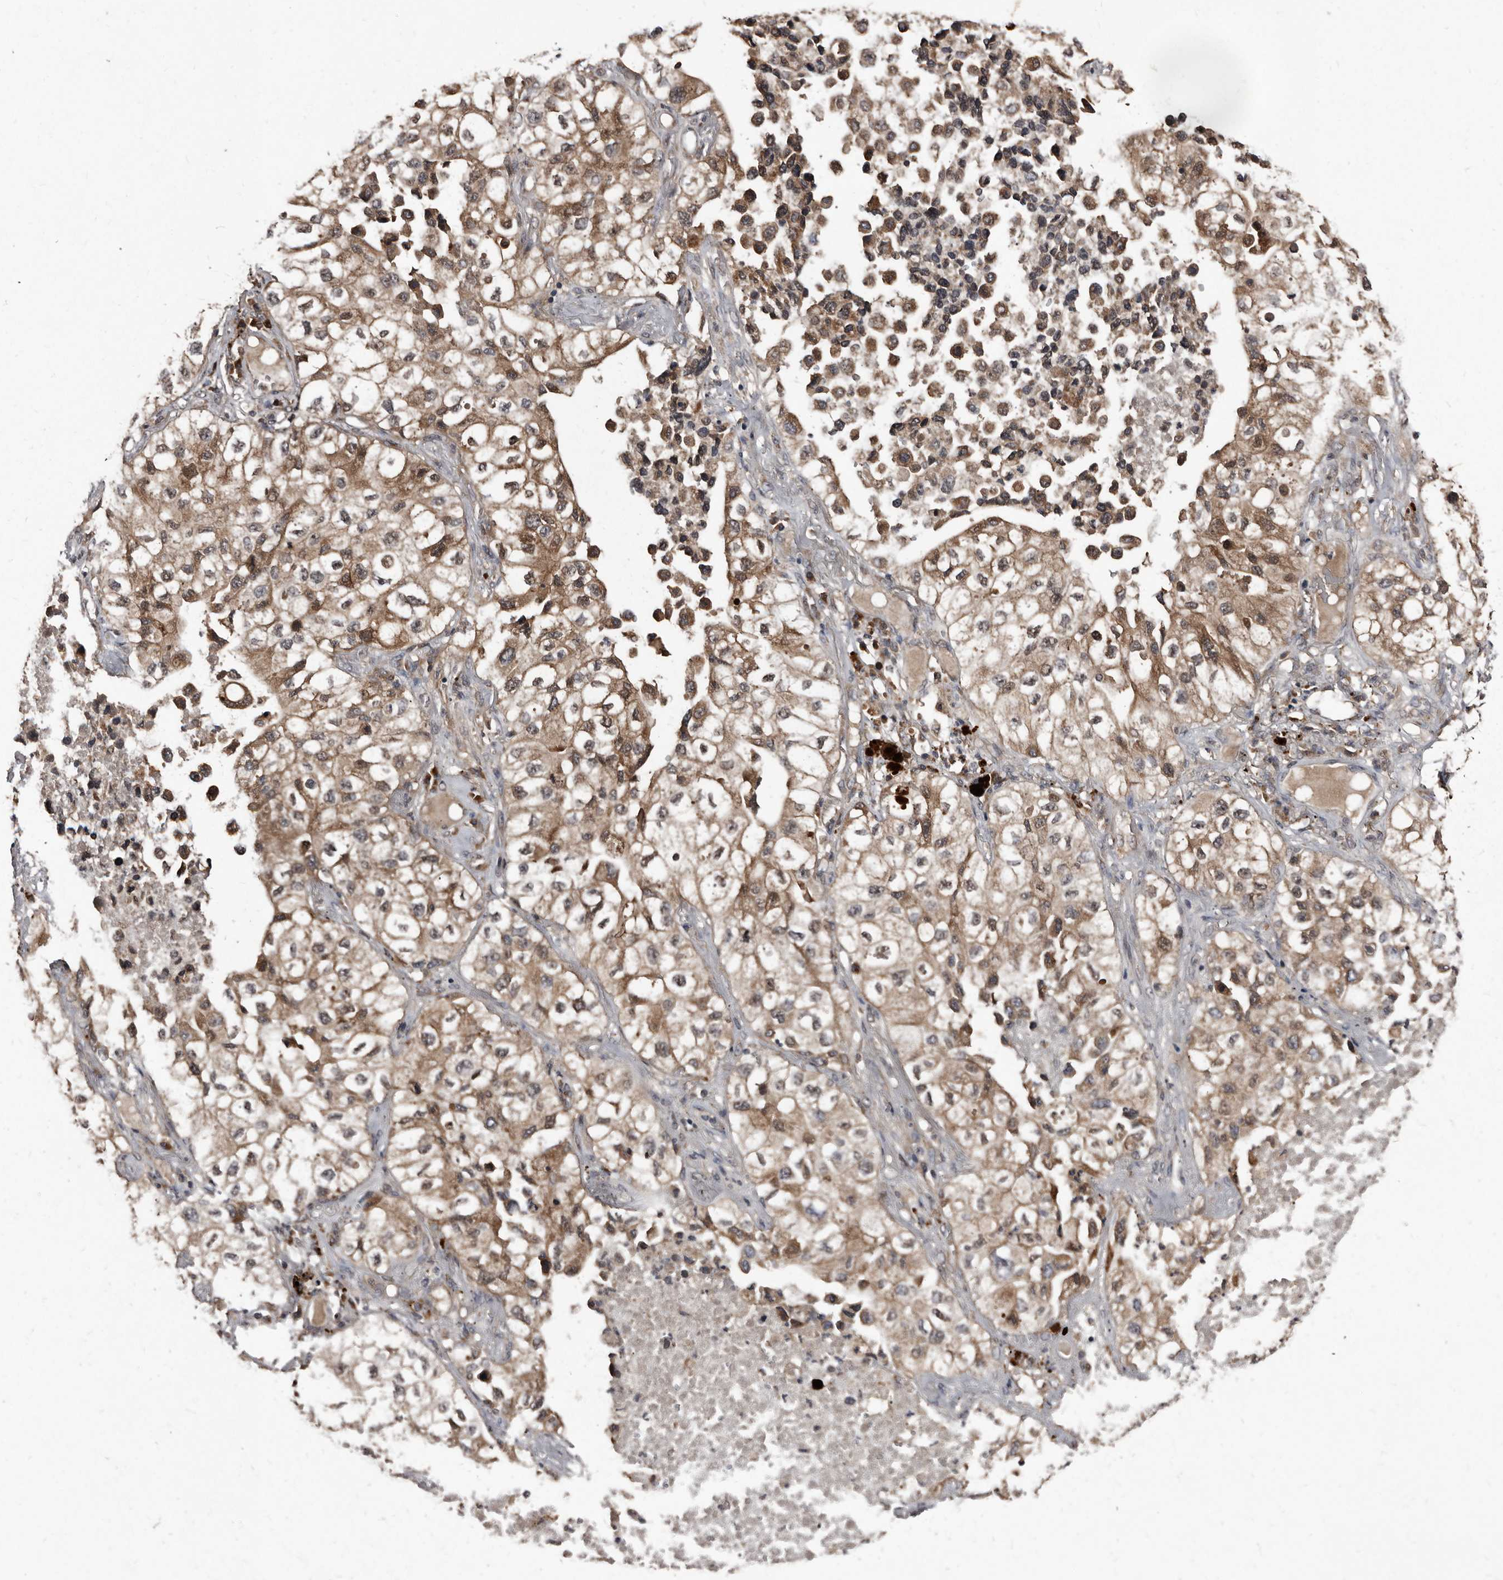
{"staining": {"intensity": "moderate", "quantity": "25%-75%", "location": "cytoplasmic/membranous"}, "tissue": "lung cancer", "cell_type": "Tumor cells", "image_type": "cancer", "snomed": [{"axis": "morphology", "description": "Adenocarcinoma, NOS"}, {"axis": "topography", "description": "Lung"}], "caption": "Human adenocarcinoma (lung) stained with a brown dye demonstrates moderate cytoplasmic/membranous positive positivity in about 25%-75% of tumor cells.", "gene": "PMVK", "patient": {"sex": "male", "age": 63}}